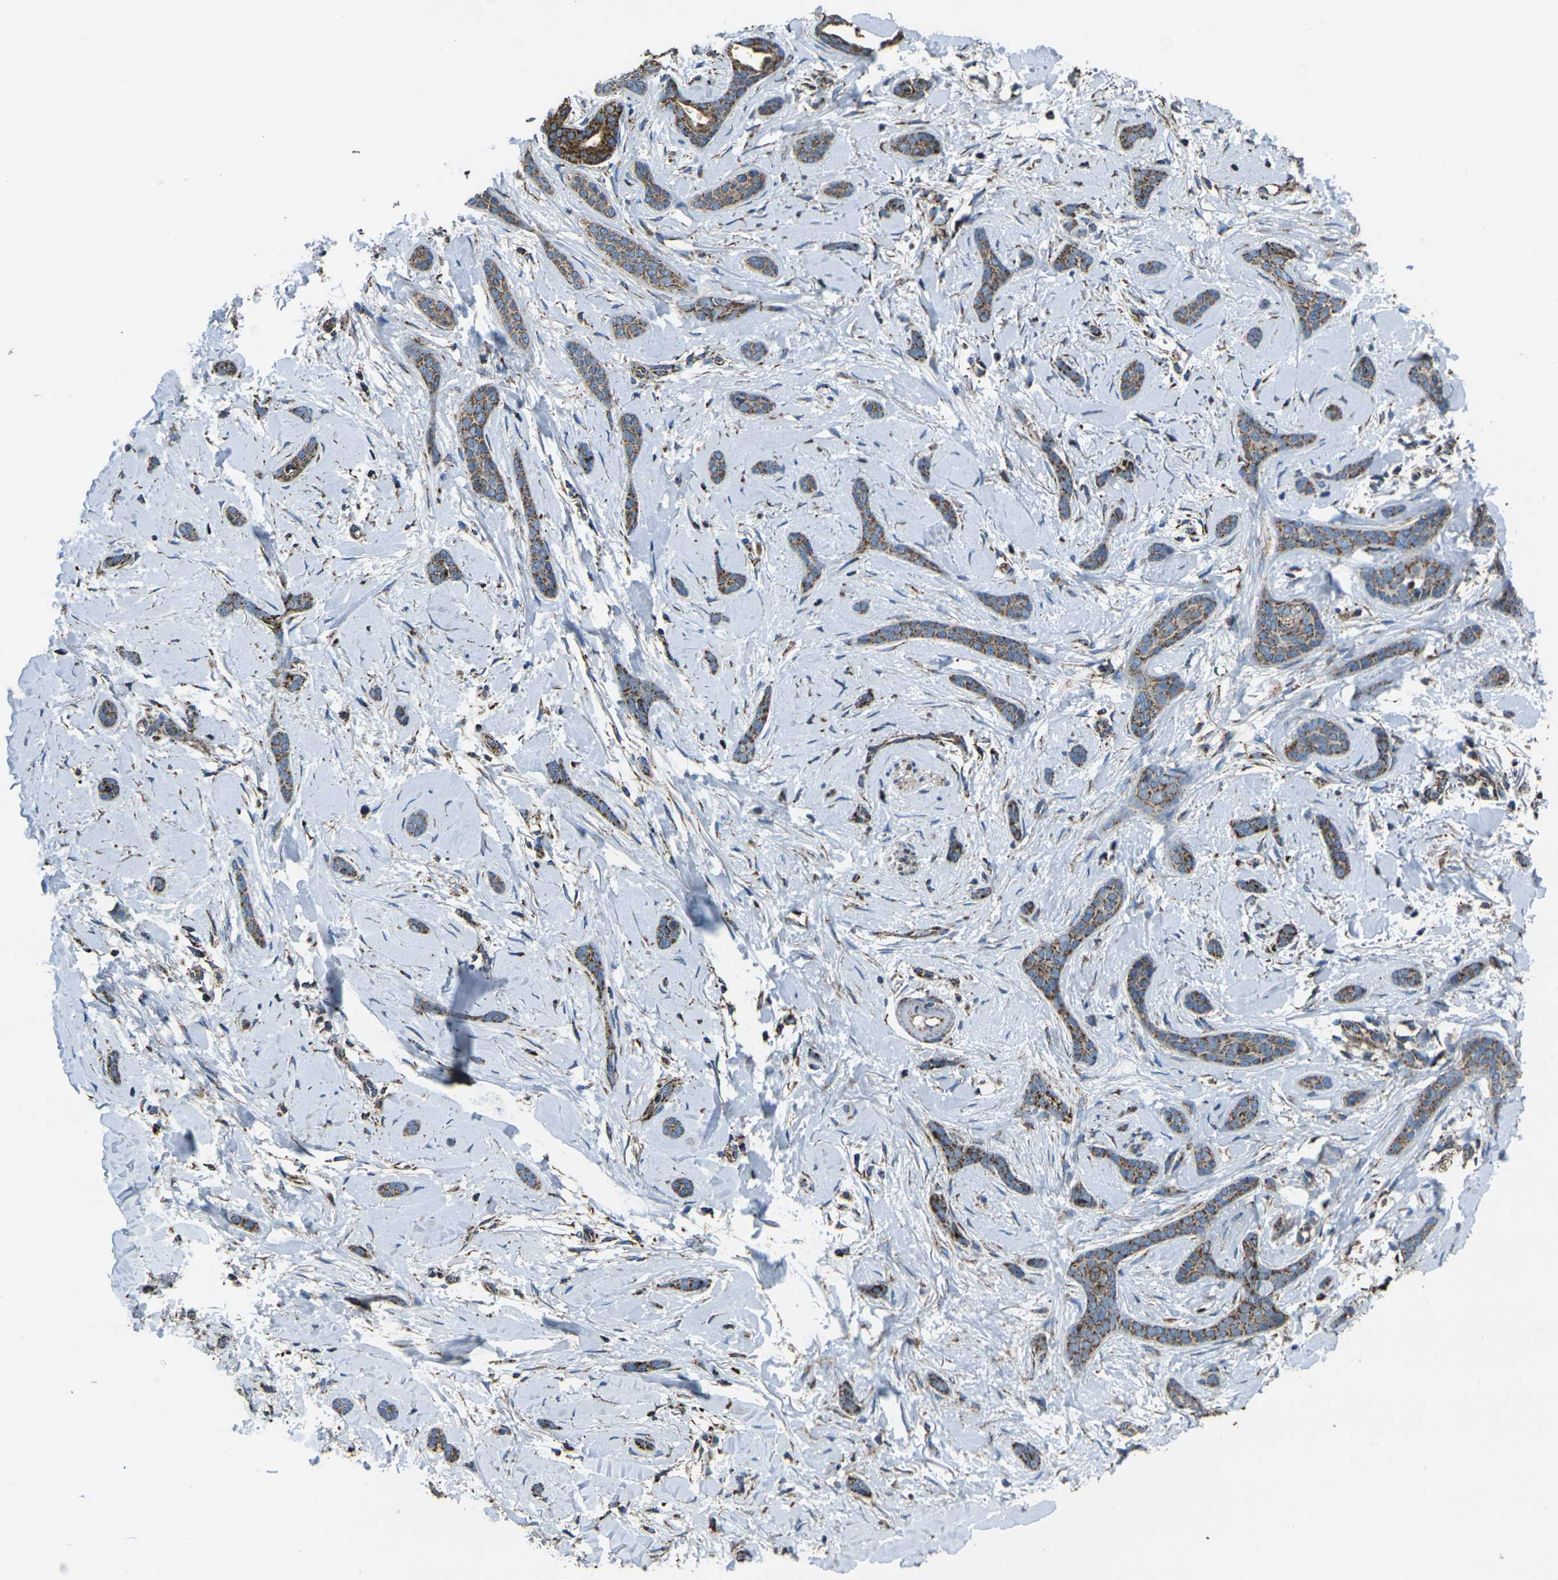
{"staining": {"intensity": "moderate", "quantity": ">75%", "location": "cytoplasmic/membranous"}, "tissue": "skin cancer", "cell_type": "Tumor cells", "image_type": "cancer", "snomed": [{"axis": "morphology", "description": "Basal cell carcinoma"}, {"axis": "morphology", "description": "Adnexal tumor, benign"}, {"axis": "topography", "description": "Skin"}], "caption": "The histopathology image demonstrates staining of skin cancer (benign adnexal tumor), revealing moderate cytoplasmic/membranous protein staining (brown color) within tumor cells.", "gene": "KLHL5", "patient": {"sex": "female", "age": 42}}